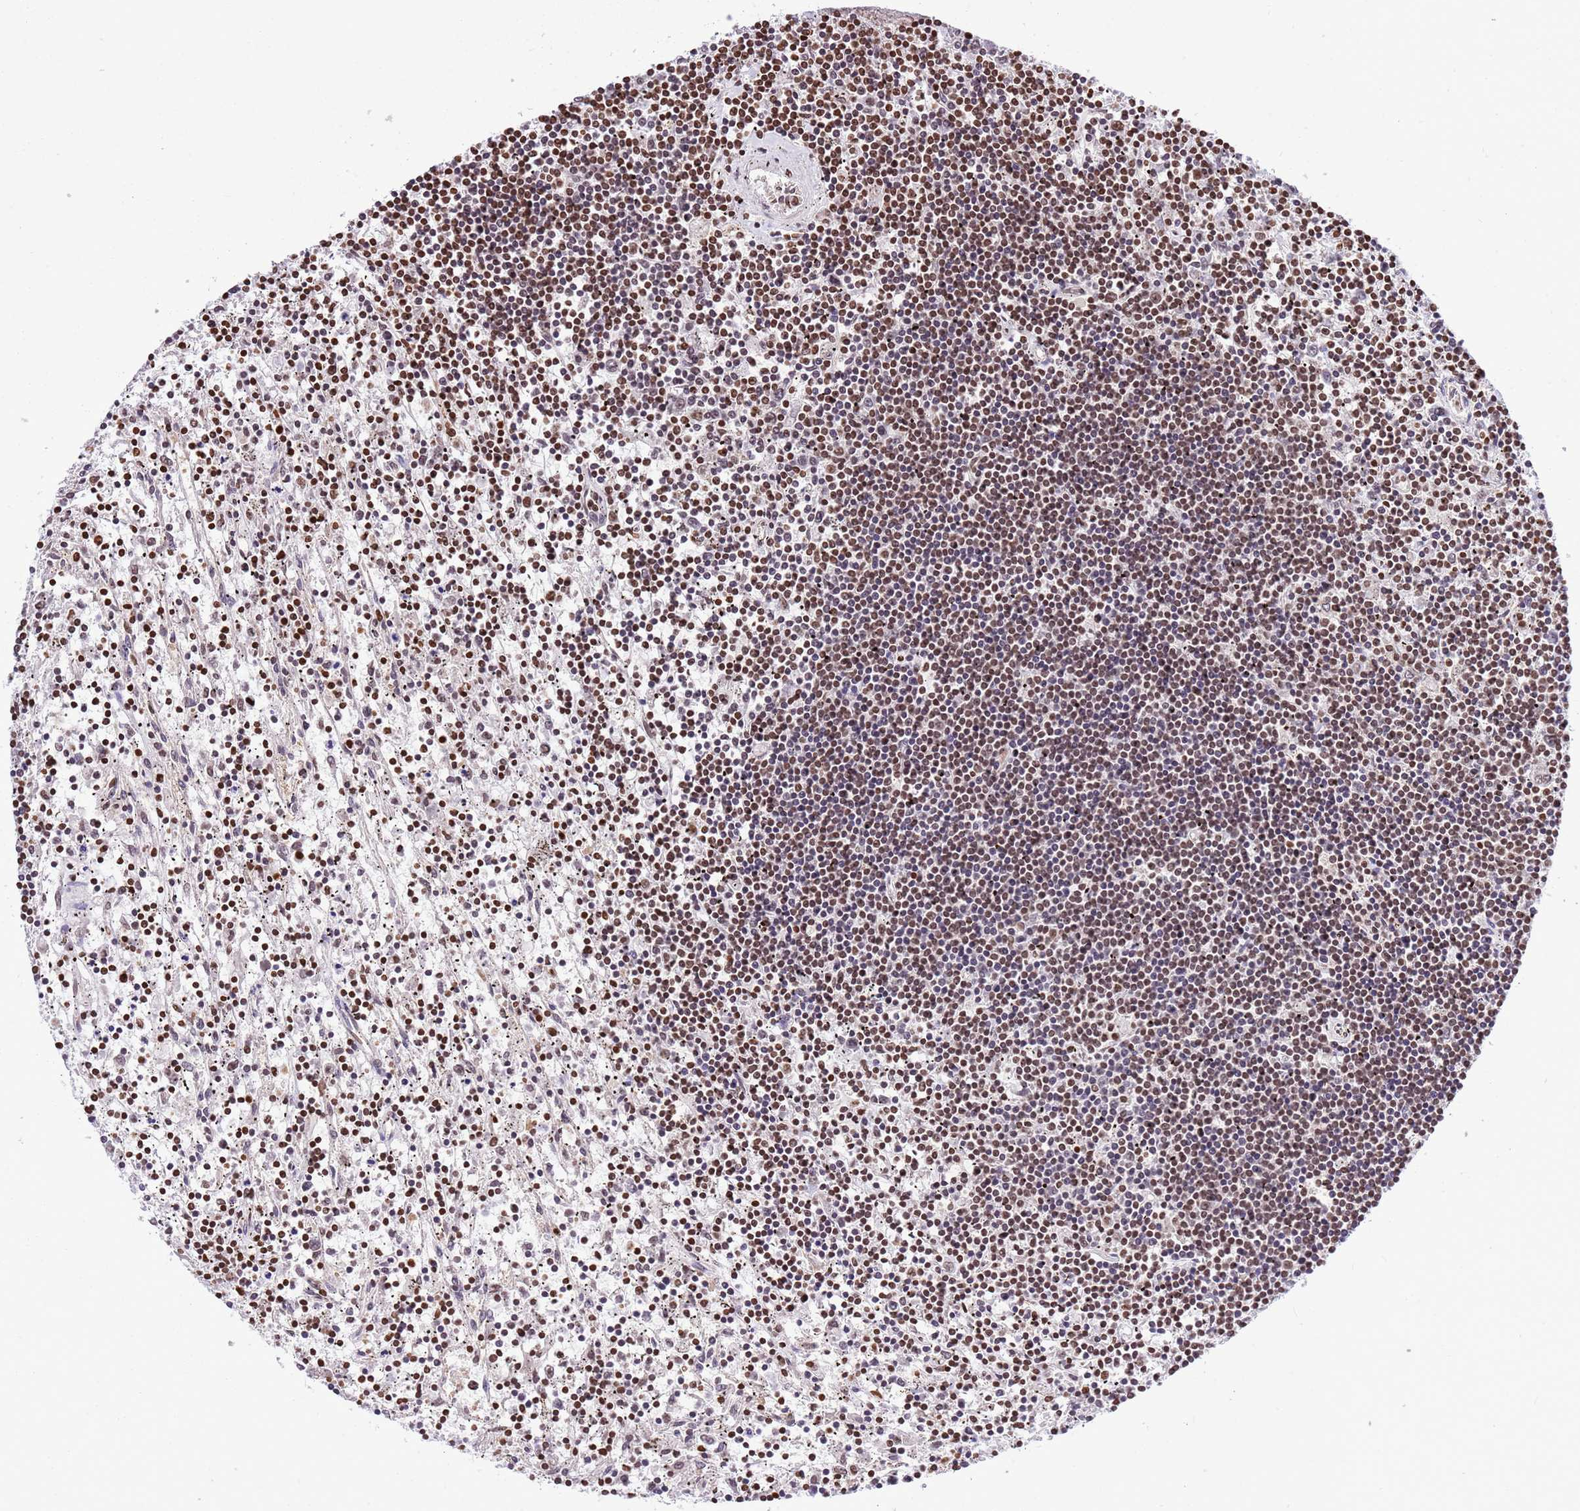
{"staining": {"intensity": "moderate", "quantity": ">75%", "location": "nuclear"}, "tissue": "lymphoma", "cell_type": "Tumor cells", "image_type": "cancer", "snomed": [{"axis": "morphology", "description": "Malignant lymphoma, non-Hodgkin's type, Low grade"}, {"axis": "topography", "description": "Spleen"}], "caption": "This is a histology image of immunohistochemistry staining of lymphoma, which shows moderate positivity in the nuclear of tumor cells.", "gene": "NRIP1", "patient": {"sex": "male", "age": 76}}